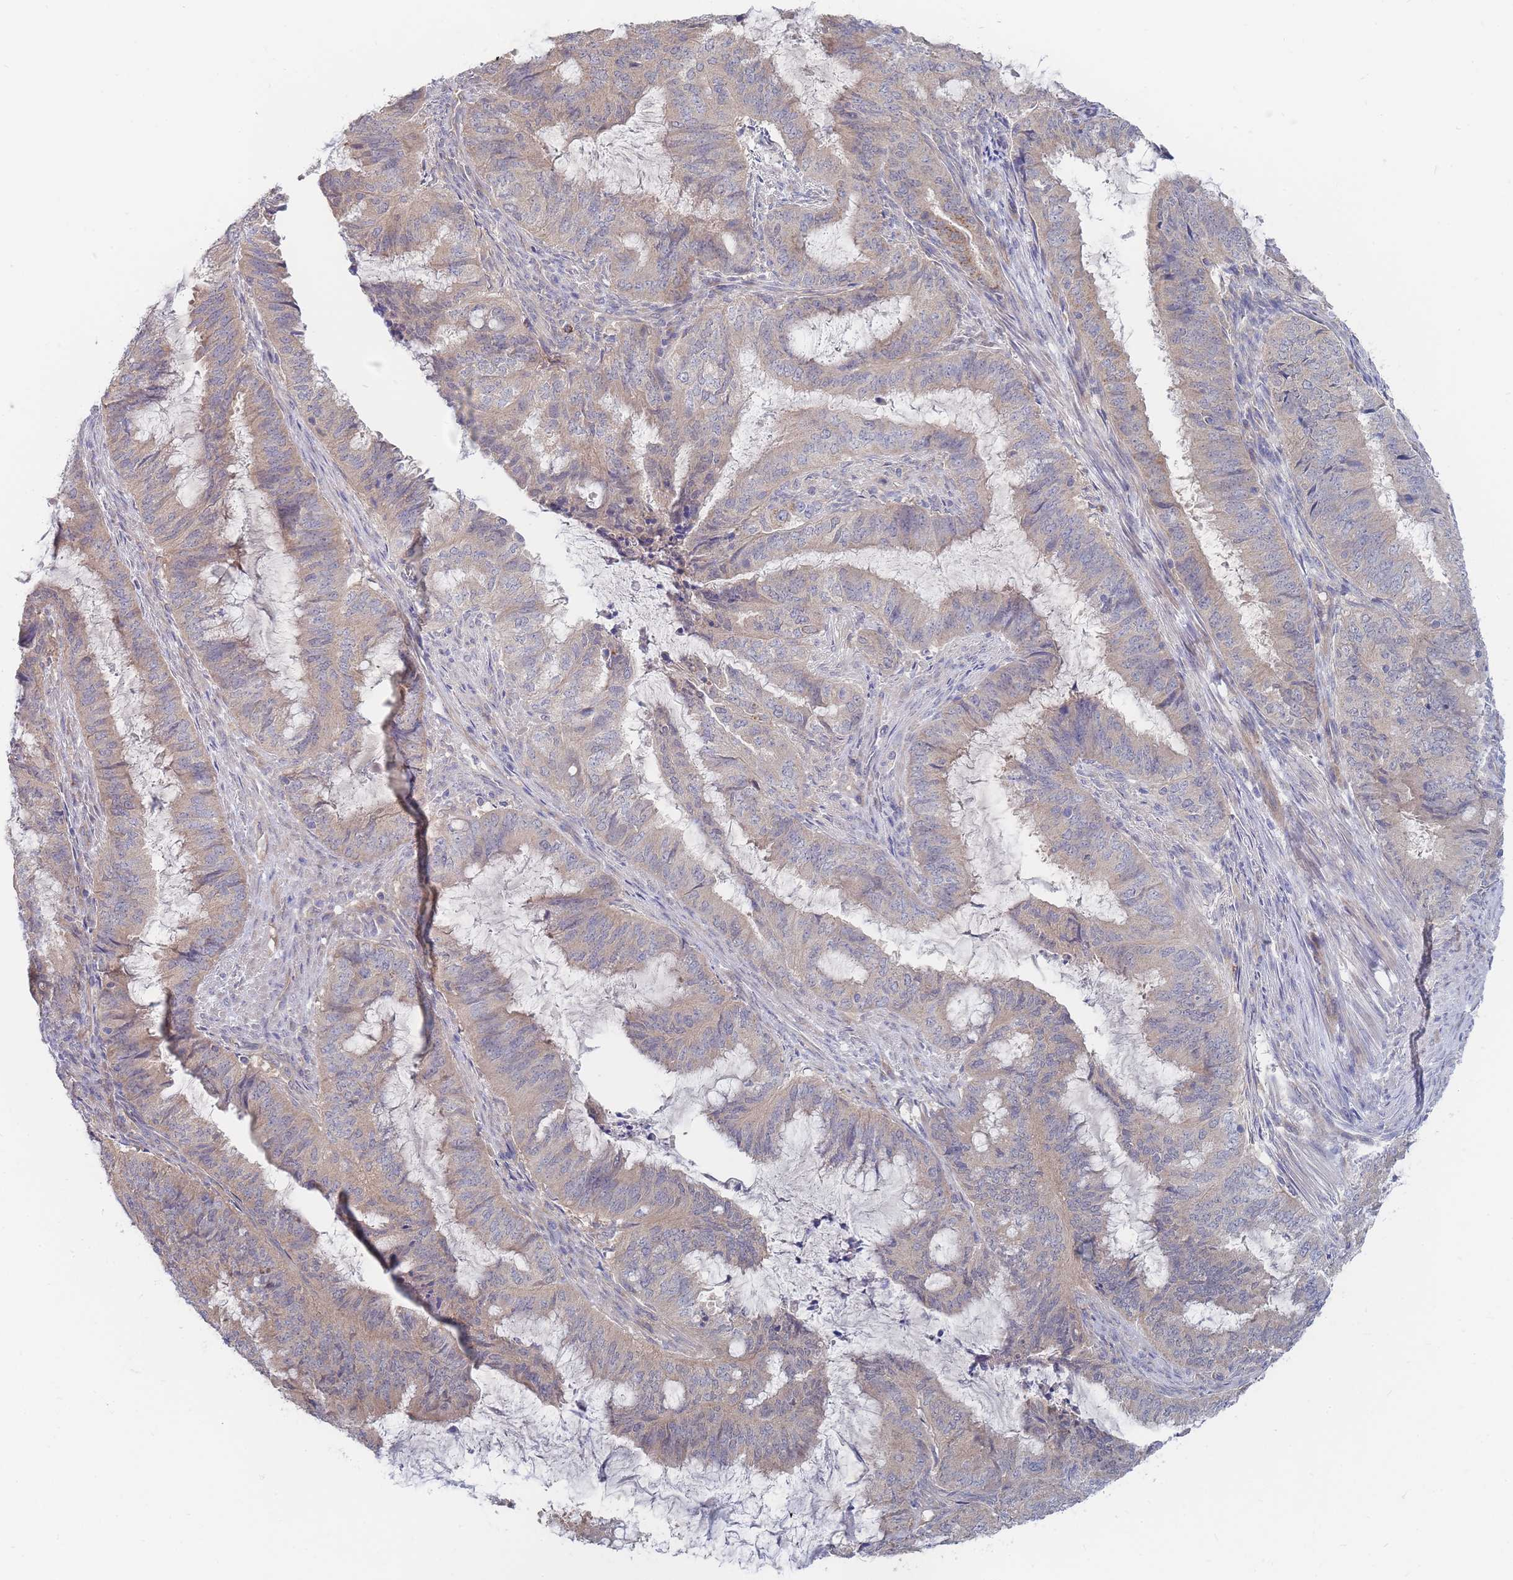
{"staining": {"intensity": "weak", "quantity": "25%-75%", "location": "cytoplasmic/membranous"}, "tissue": "endometrial cancer", "cell_type": "Tumor cells", "image_type": "cancer", "snomed": [{"axis": "morphology", "description": "Adenocarcinoma, NOS"}, {"axis": "topography", "description": "Endometrium"}], "caption": "Immunohistochemistry (IHC) image of neoplastic tissue: adenocarcinoma (endometrial) stained using immunohistochemistry (IHC) reveals low levels of weak protein expression localized specifically in the cytoplasmic/membranous of tumor cells, appearing as a cytoplasmic/membranous brown color.", "gene": "NUB1", "patient": {"sex": "female", "age": 51}}